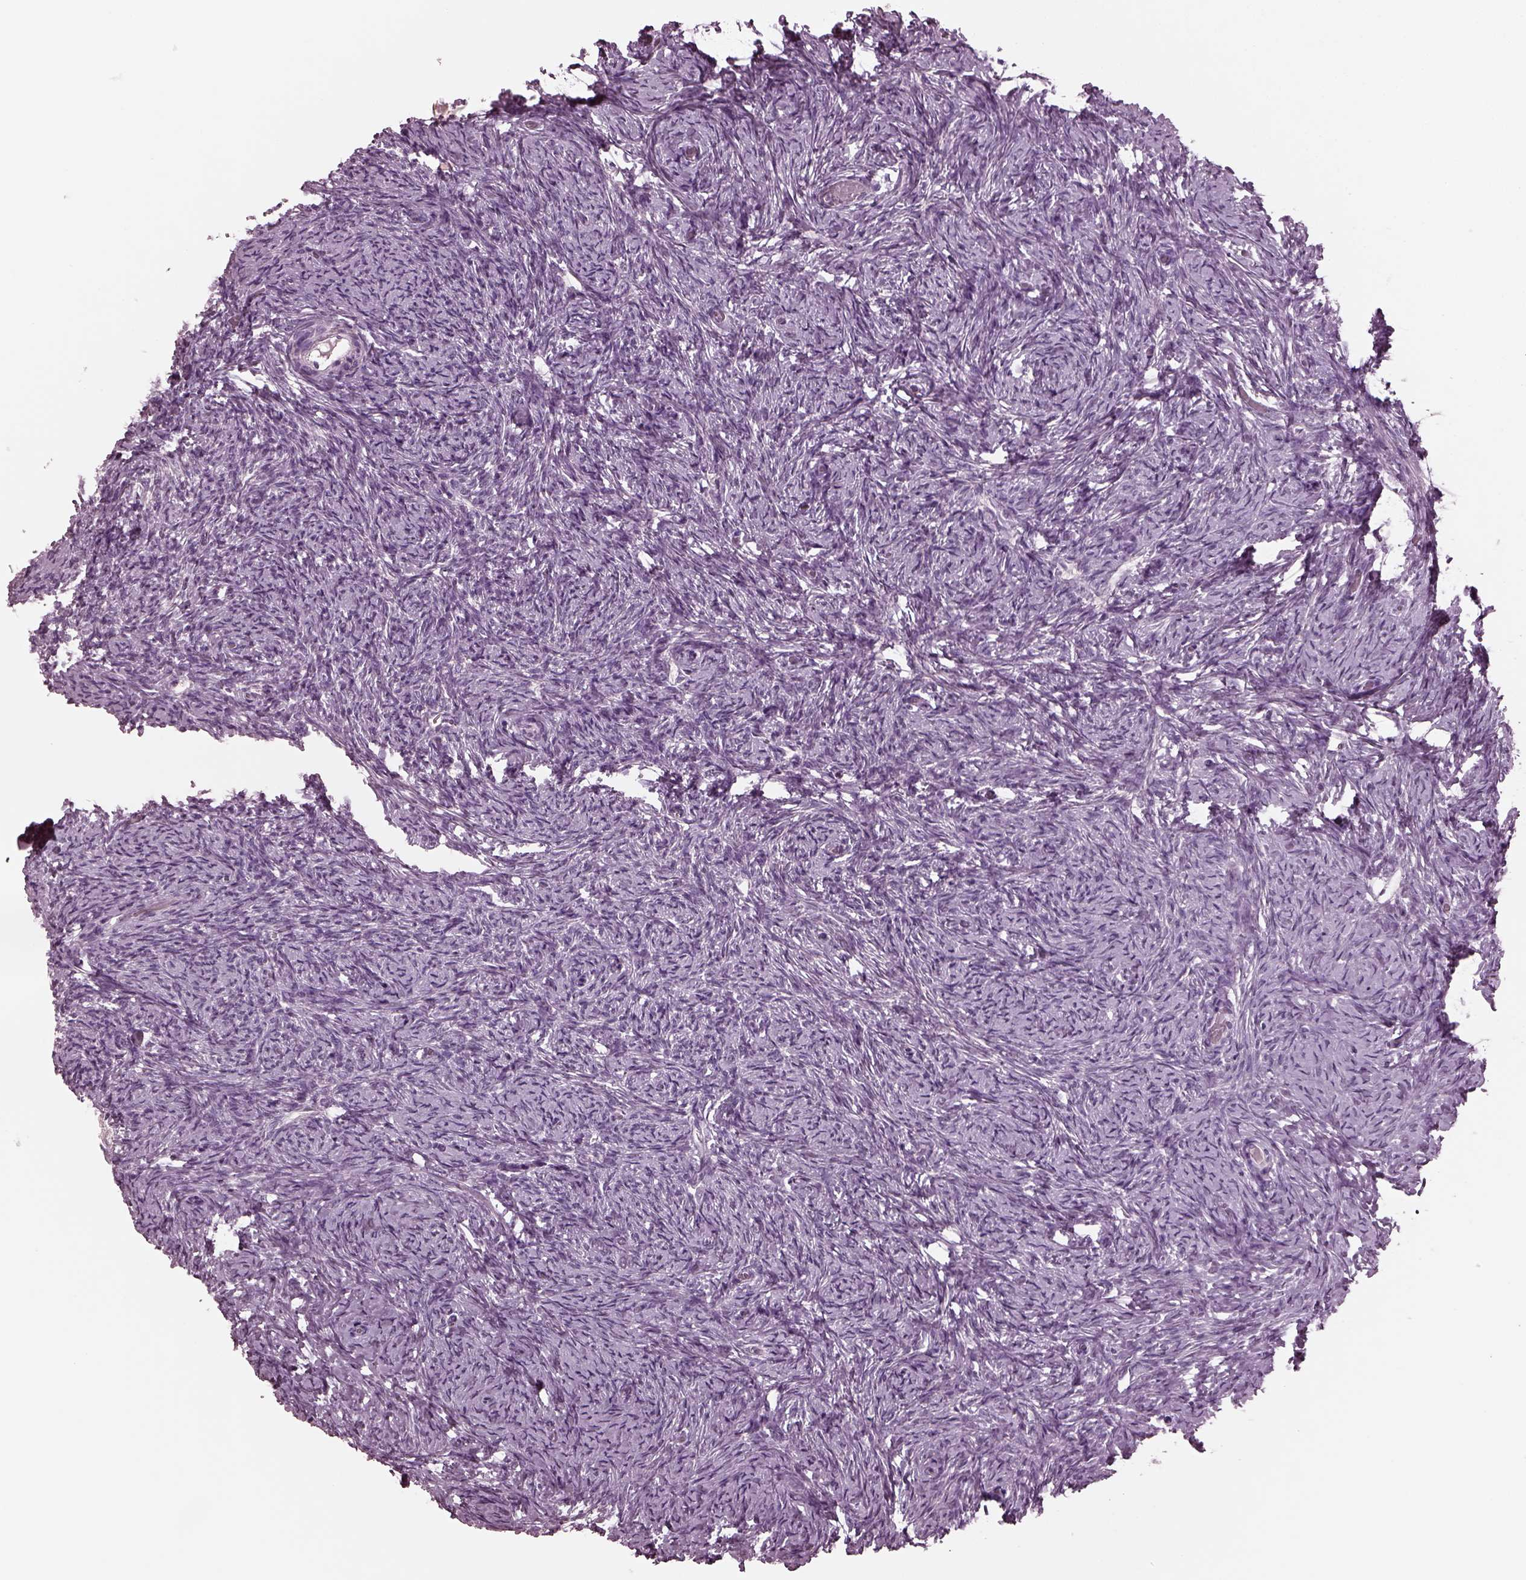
{"staining": {"intensity": "negative", "quantity": "none", "location": "none"}, "tissue": "ovary", "cell_type": "Ovarian stroma cells", "image_type": "normal", "snomed": [{"axis": "morphology", "description": "Normal tissue, NOS"}, {"axis": "topography", "description": "Ovary"}], "caption": "An IHC image of unremarkable ovary is shown. There is no staining in ovarian stroma cells of ovary. (IHC, brightfield microscopy, high magnification).", "gene": "MIB2", "patient": {"sex": "female", "age": 39}}